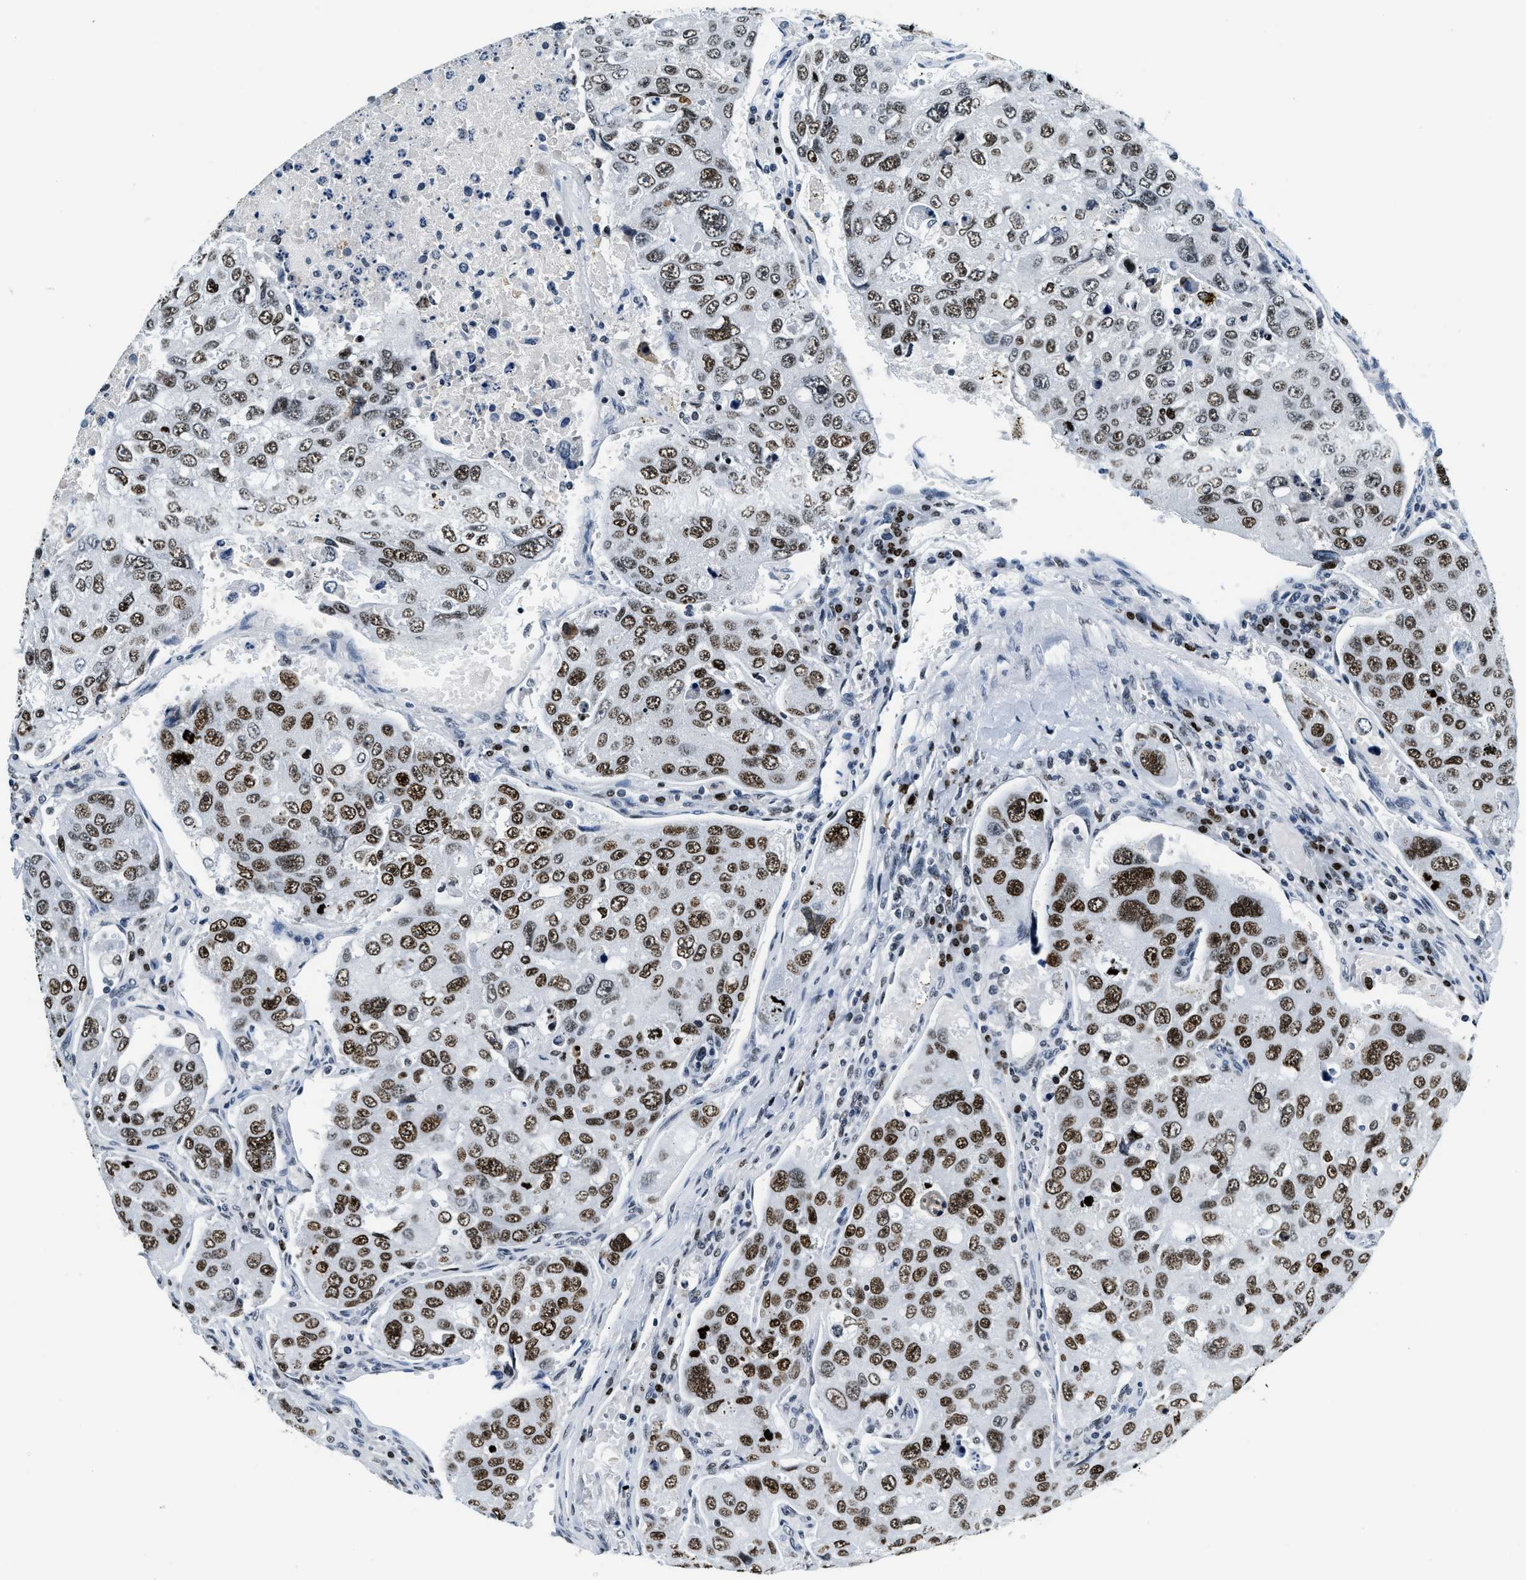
{"staining": {"intensity": "strong", "quantity": ">75%", "location": "nuclear"}, "tissue": "urothelial cancer", "cell_type": "Tumor cells", "image_type": "cancer", "snomed": [{"axis": "morphology", "description": "Urothelial carcinoma, High grade"}, {"axis": "topography", "description": "Lymph node"}, {"axis": "topography", "description": "Urinary bladder"}], "caption": "A high amount of strong nuclear positivity is identified in about >75% of tumor cells in urothelial cancer tissue.", "gene": "TOP1", "patient": {"sex": "male", "age": 51}}